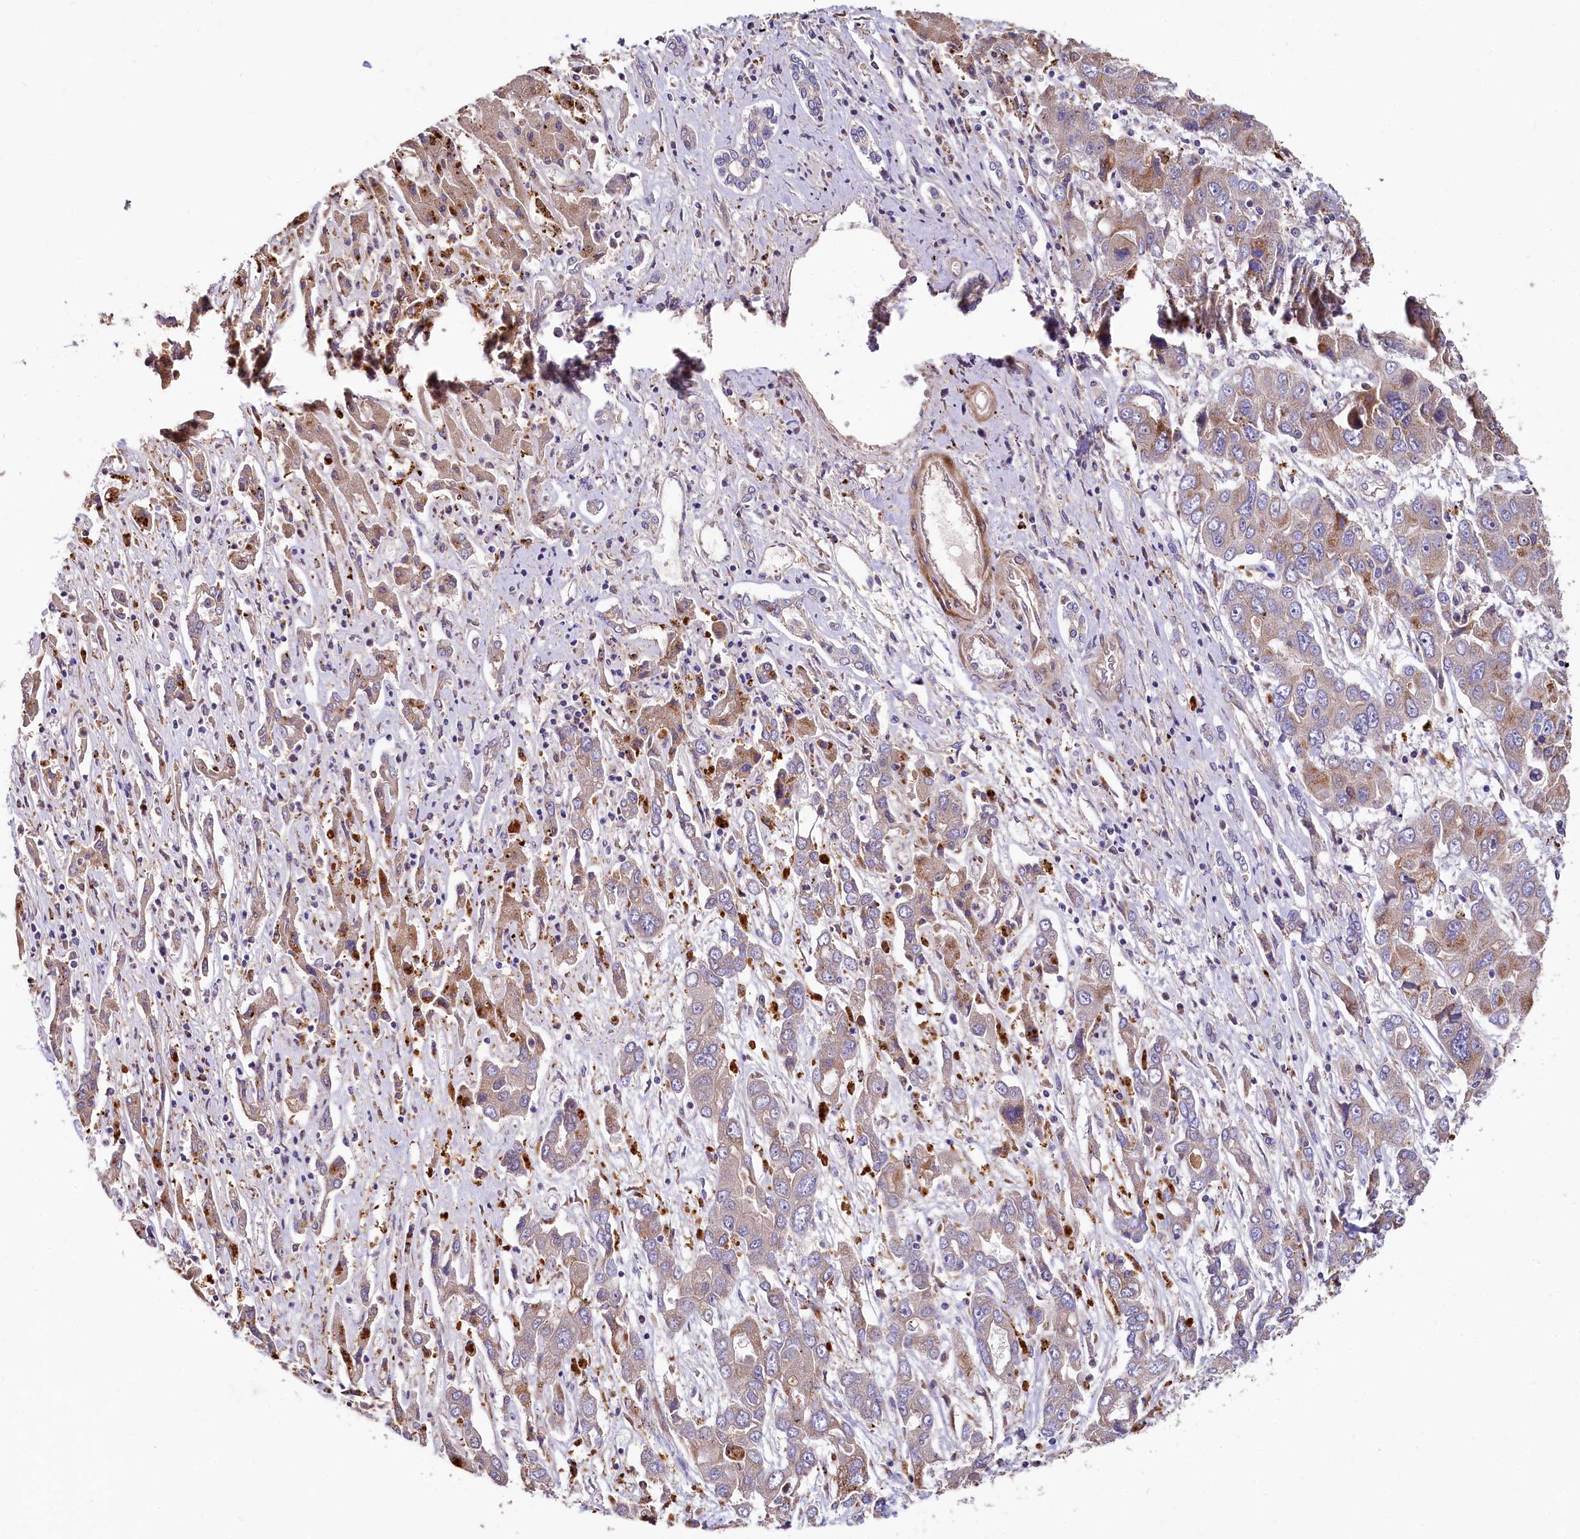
{"staining": {"intensity": "weak", "quantity": "25%-75%", "location": "cytoplasmic/membranous"}, "tissue": "liver cancer", "cell_type": "Tumor cells", "image_type": "cancer", "snomed": [{"axis": "morphology", "description": "Cholangiocarcinoma"}, {"axis": "topography", "description": "Liver"}], "caption": "A micrograph showing weak cytoplasmic/membranous expression in approximately 25%-75% of tumor cells in liver cholangiocarcinoma, as visualized by brown immunohistochemical staining.", "gene": "SPRYD3", "patient": {"sex": "male", "age": 67}}